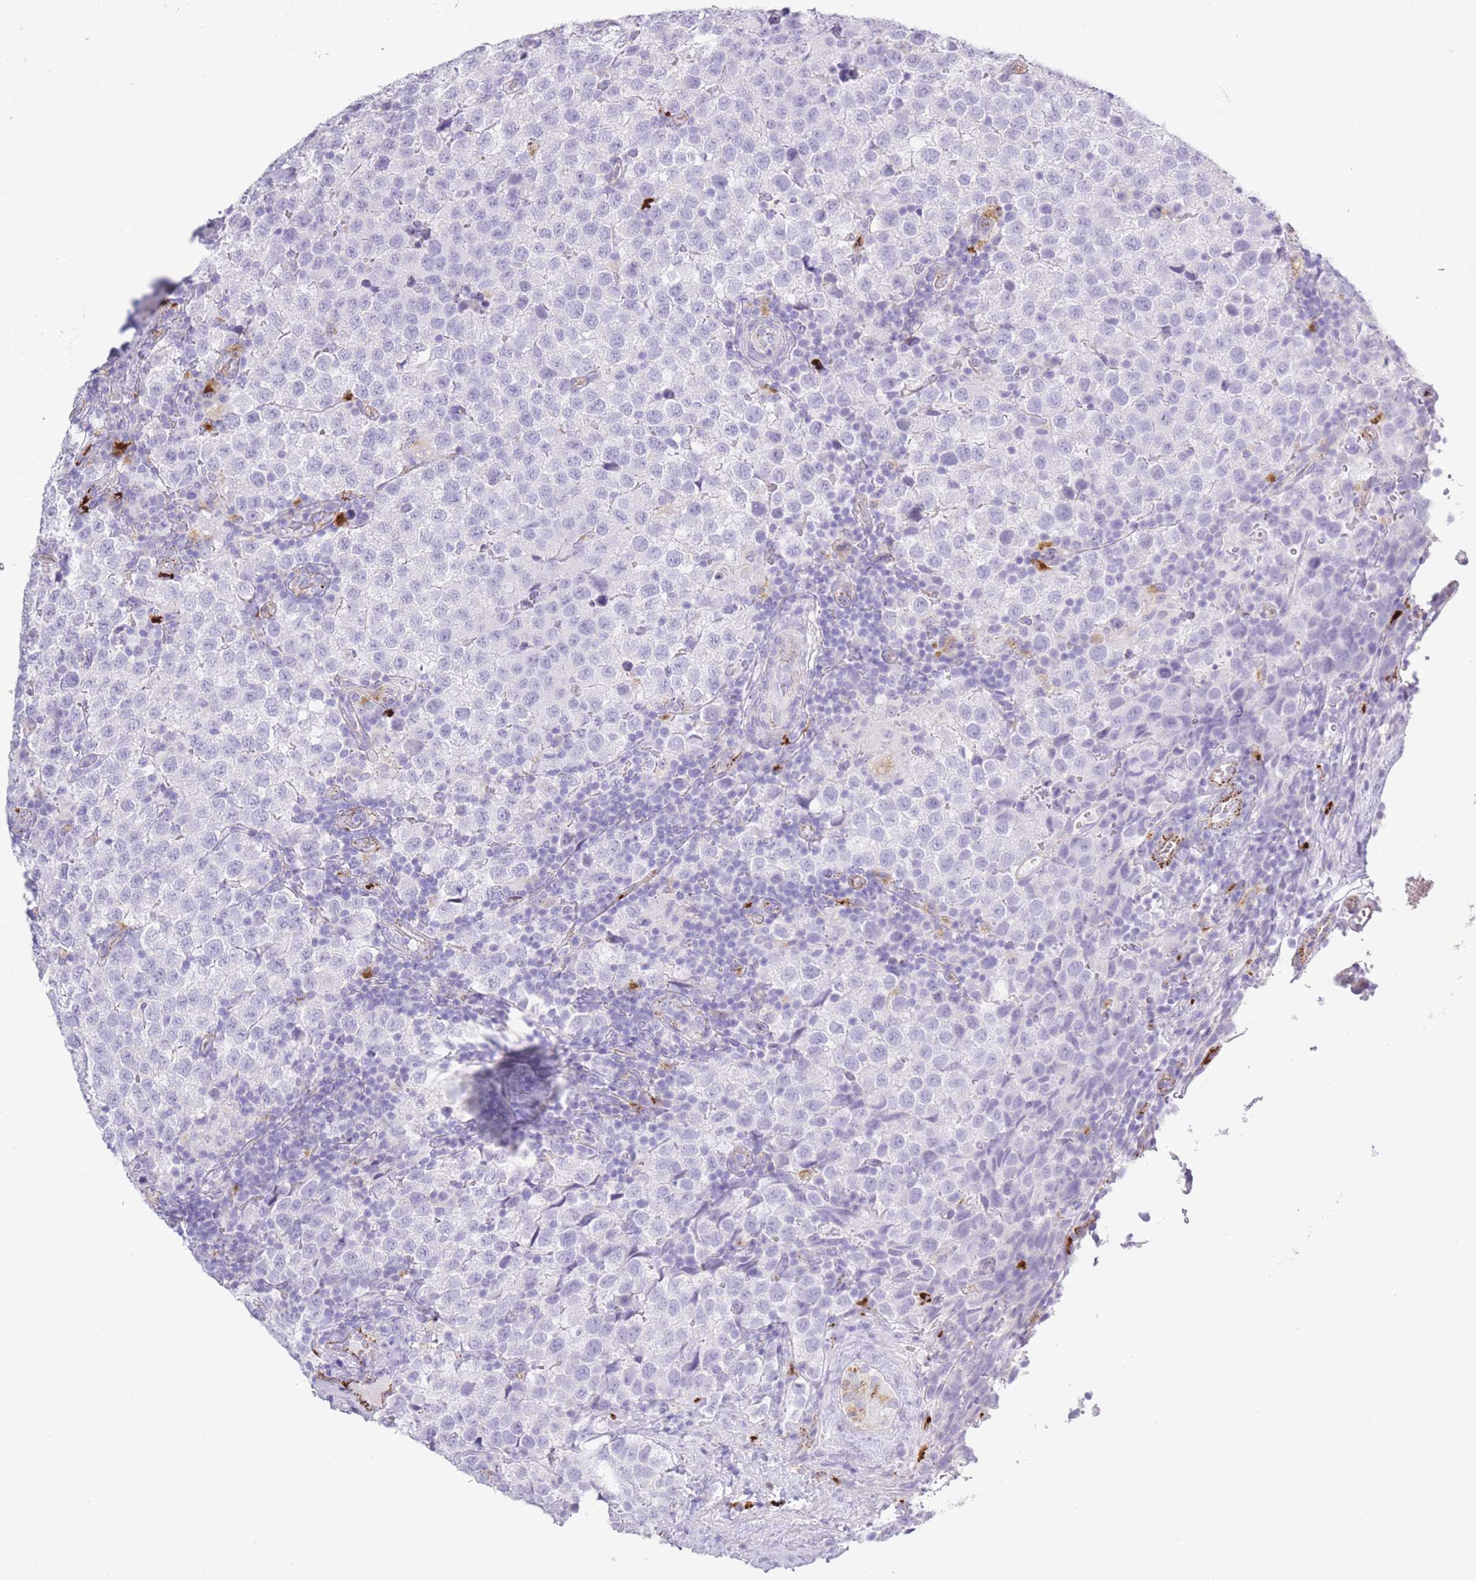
{"staining": {"intensity": "negative", "quantity": "none", "location": "none"}, "tissue": "testis cancer", "cell_type": "Tumor cells", "image_type": "cancer", "snomed": [{"axis": "morphology", "description": "Seminoma, NOS"}, {"axis": "topography", "description": "Testis"}], "caption": "DAB immunohistochemical staining of seminoma (testis) displays no significant staining in tumor cells.", "gene": "RHO", "patient": {"sex": "male", "age": 34}}